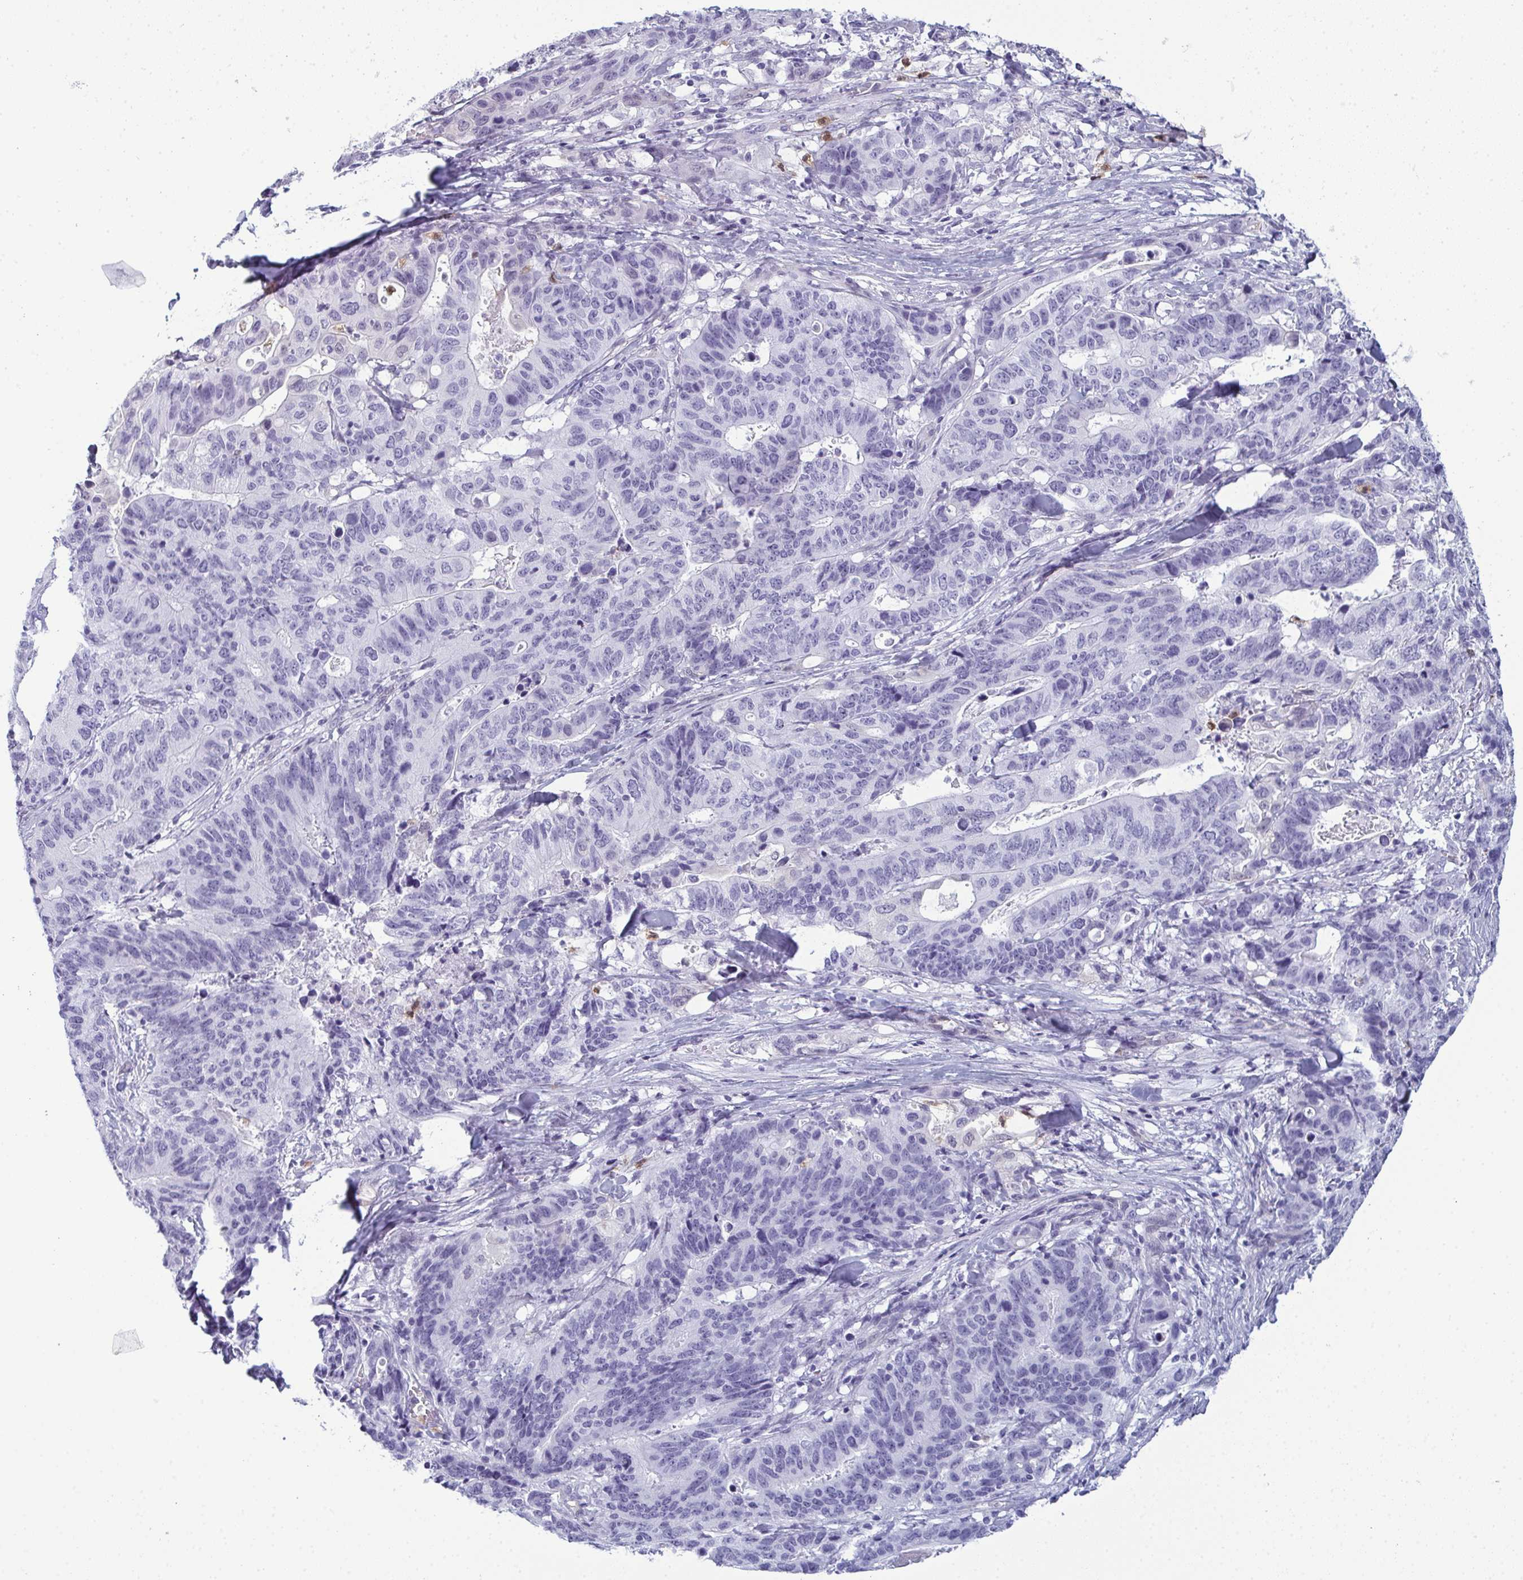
{"staining": {"intensity": "negative", "quantity": "none", "location": "none"}, "tissue": "stomach cancer", "cell_type": "Tumor cells", "image_type": "cancer", "snomed": [{"axis": "morphology", "description": "Adenocarcinoma, NOS"}, {"axis": "topography", "description": "Stomach, upper"}], "caption": "Immunohistochemistry of stomach cancer (adenocarcinoma) displays no positivity in tumor cells.", "gene": "CDA", "patient": {"sex": "female", "age": 67}}